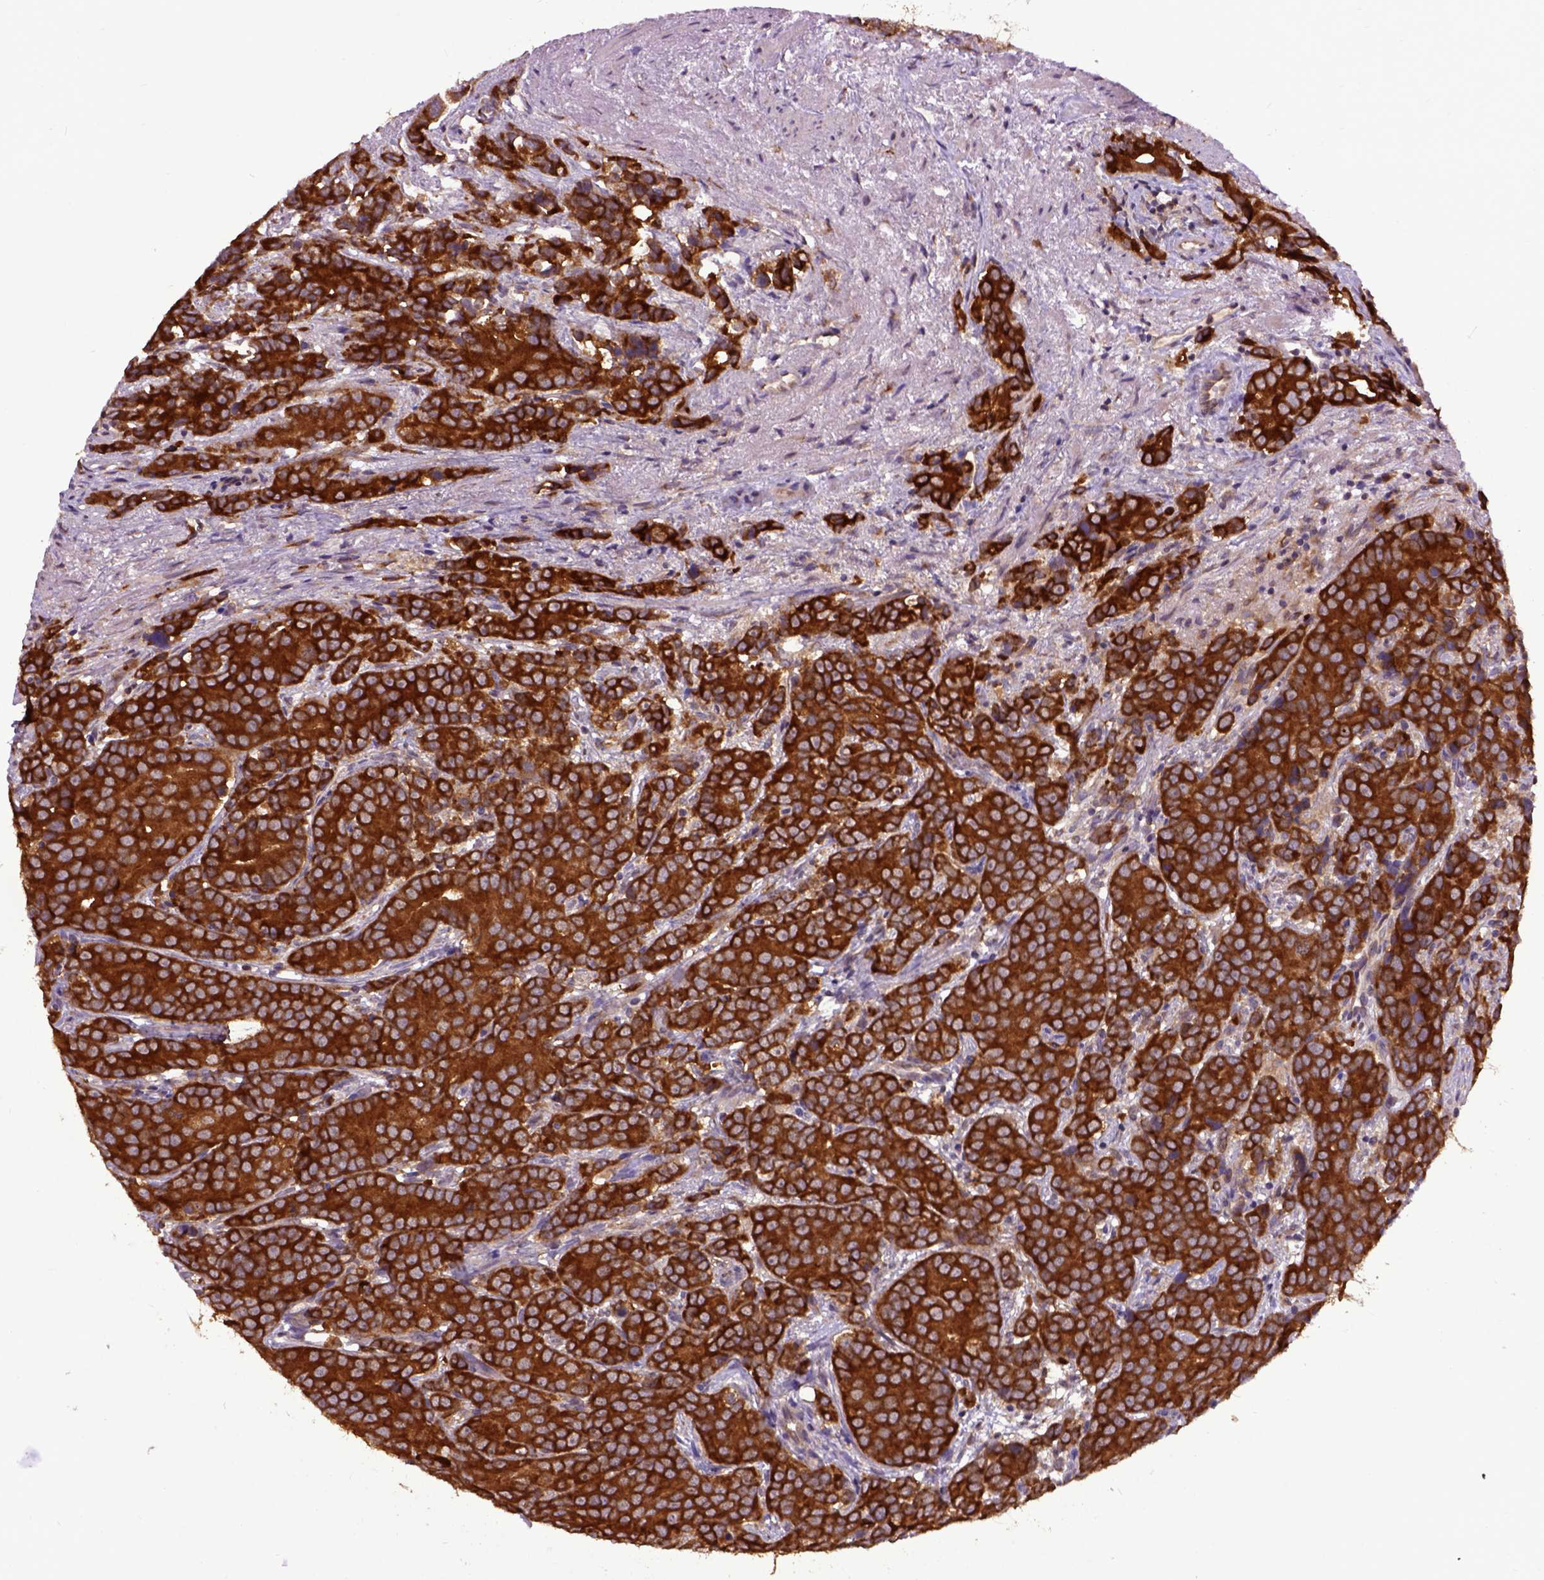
{"staining": {"intensity": "strong", "quantity": ">75%", "location": "cytoplasmic/membranous"}, "tissue": "prostate cancer", "cell_type": "Tumor cells", "image_type": "cancer", "snomed": [{"axis": "morphology", "description": "Adenocarcinoma, High grade"}, {"axis": "topography", "description": "Prostate"}], "caption": "Immunohistochemistry (IHC) (DAB) staining of high-grade adenocarcinoma (prostate) exhibits strong cytoplasmic/membranous protein positivity in approximately >75% of tumor cells. Nuclei are stained in blue.", "gene": "ARL1", "patient": {"sex": "male", "age": 90}}